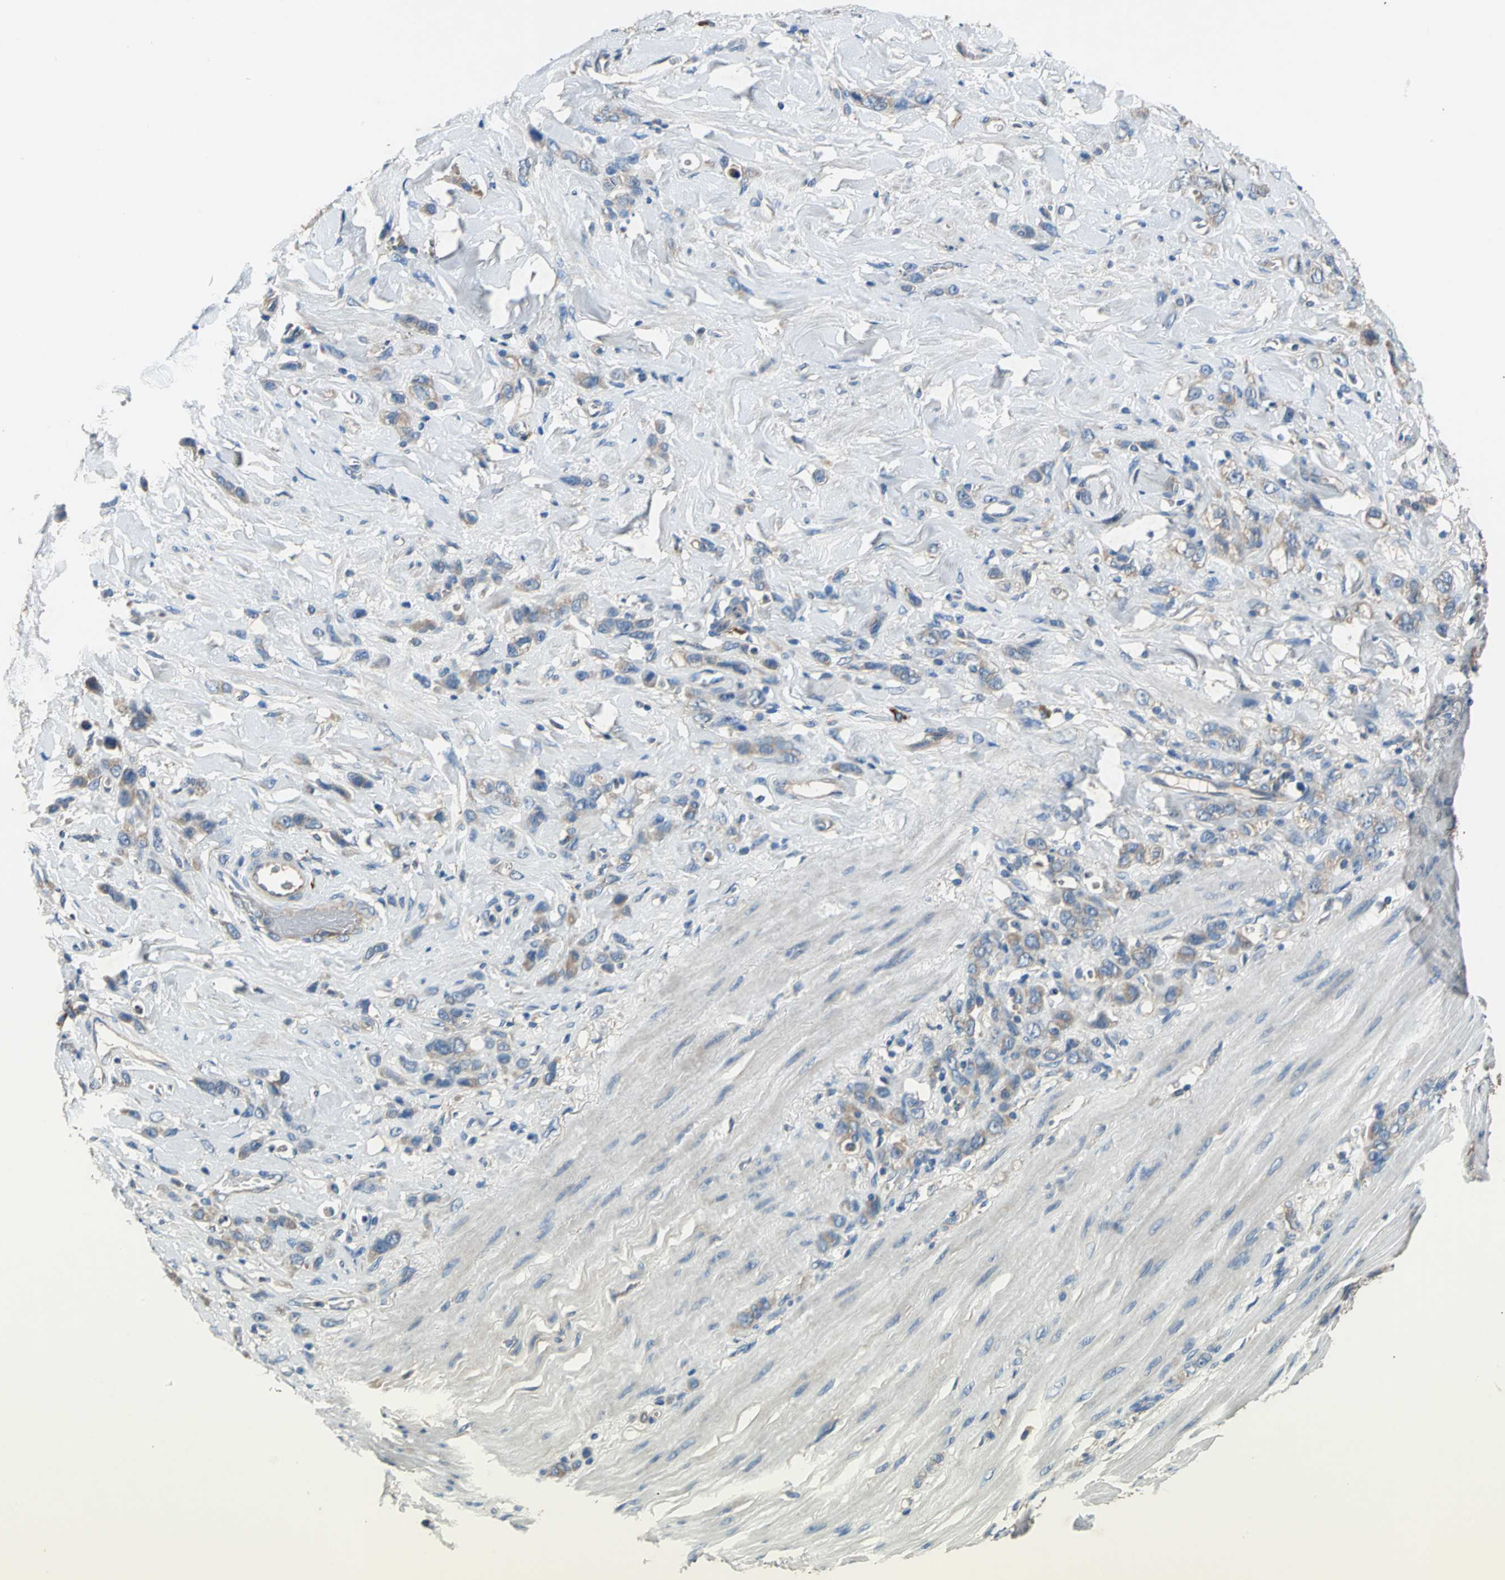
{"staining": {"intensity": "moderate", "quantity": ">75%", "location": "cytoplasmic/membranous"}, "tissue": "stomach cancer", "cell_type": "Tumor cells", "image_type": "cancer", "snomed": [{"axis": "morphology", "description": "Normal tissue, NOS"}, {"axis": "morphology", "description": "Adenocarcinoma, NOS"}, {"axis": "topography", "description": "Stomach"}], "caption": "Brown immunohistochemical staining in adenocarcinoma (stomach) exhibits moderate cytoplasmic/membranous staining in about >75% of tumor cells. The staining was performed using DAB, with brown indicating positive protein expression. Nuclei are stained blue with hematoxylin.", "gene": "HEPH", "patient": {"sex": "male", "age": 82}}